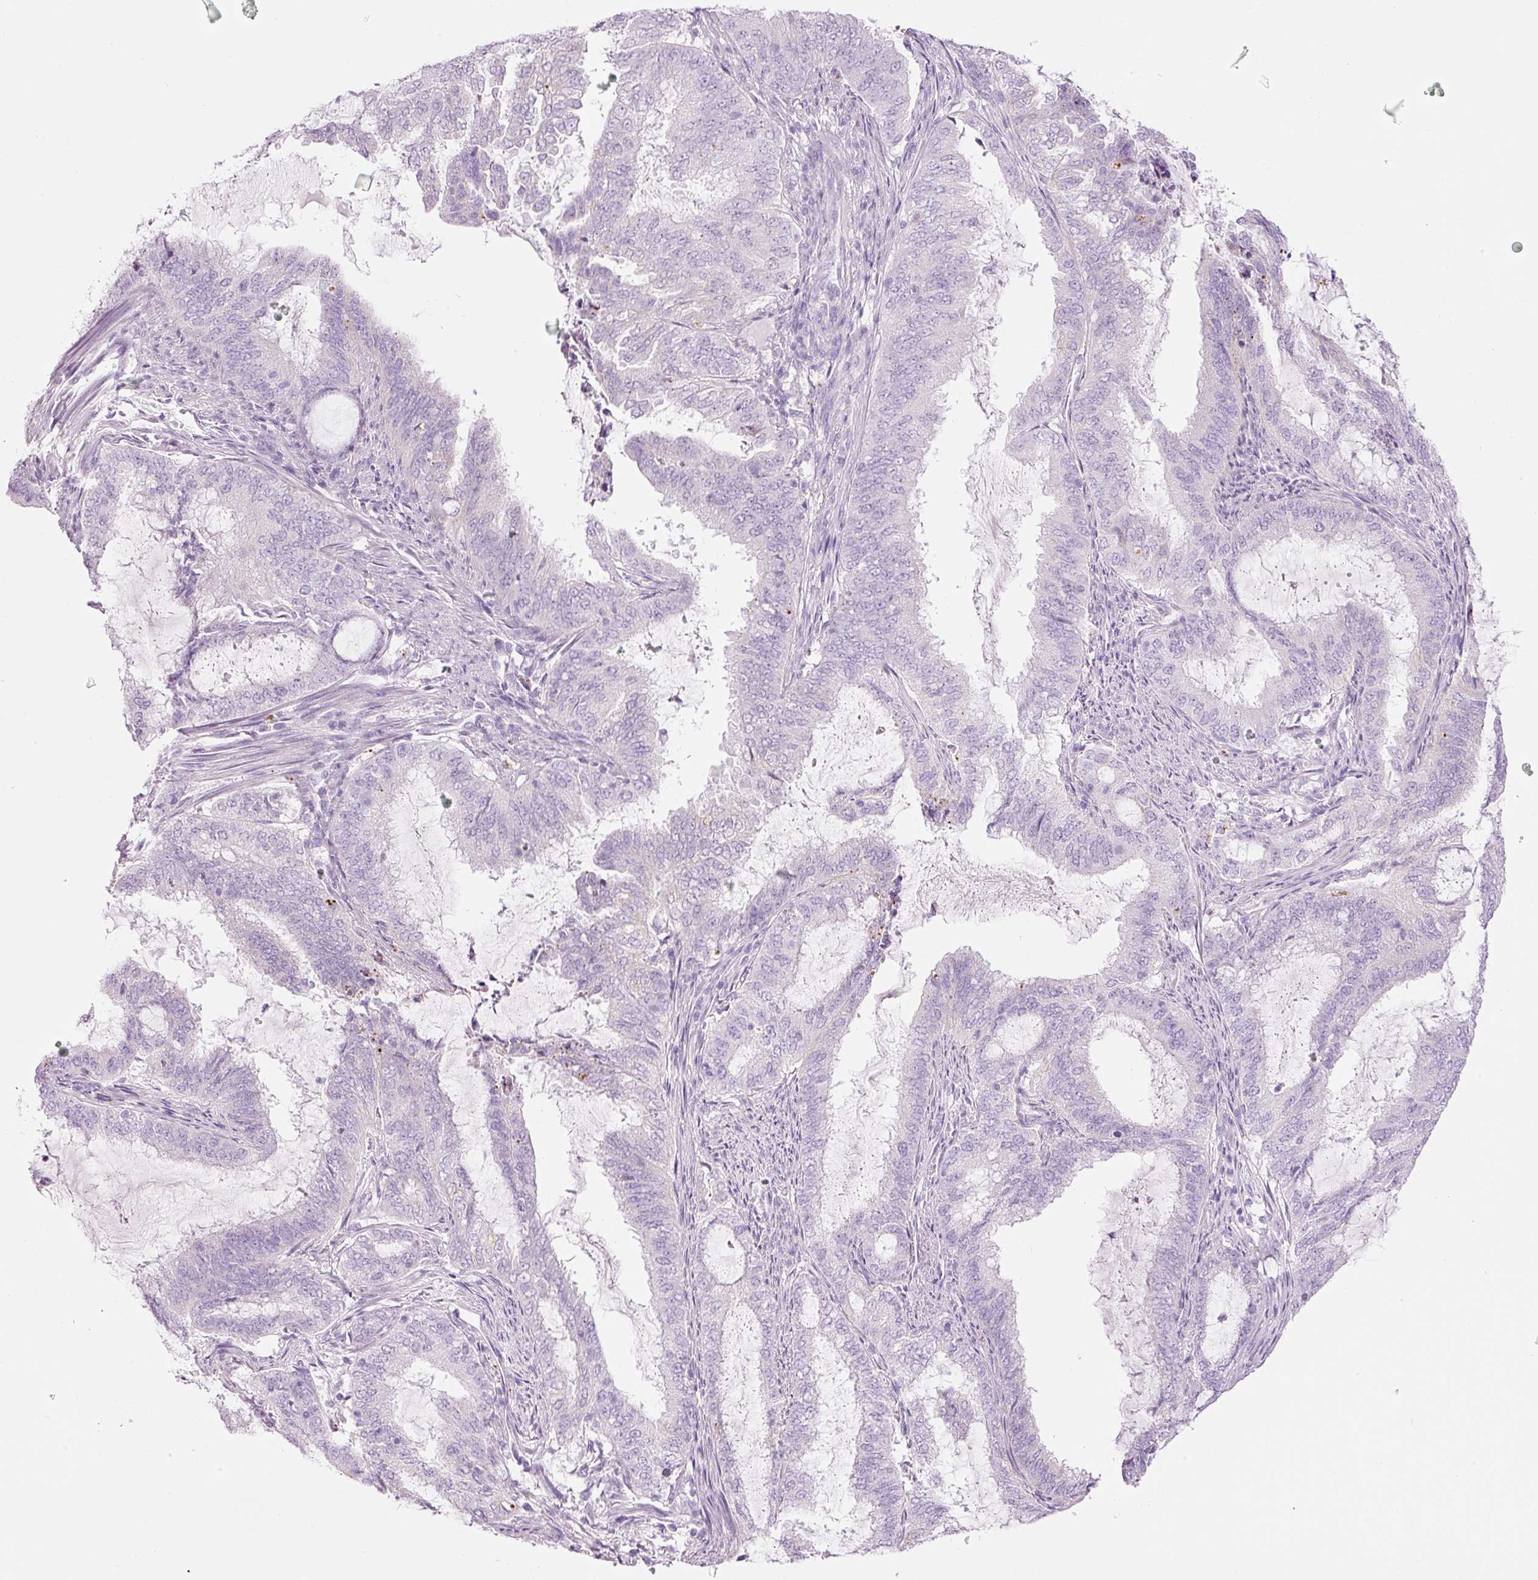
{"staining": {"intensity": "negative", "quantity": "none", "location": "none"}, "tissue": "endometrial cancer", "cell_type": "Tumor cells", "image_type": "cancer", "snomed": [{"axis": "morphology", "description": "Adenocarcinoma, NOS"}, {"axis": "topography", "description": "Endometrium"}], "caption": "Tumor cells show no significant protein staining in adenocarcinoma (endometrial). The staining was performed using DAB (3,3'-diaminobenzidine) to visualize the protein expression in brown, while the nuclei were stained in blue with hematoxylin (Magnification: 20x).", "gene": "CARD16", "patient": {"sex": "female", "age": 51}}